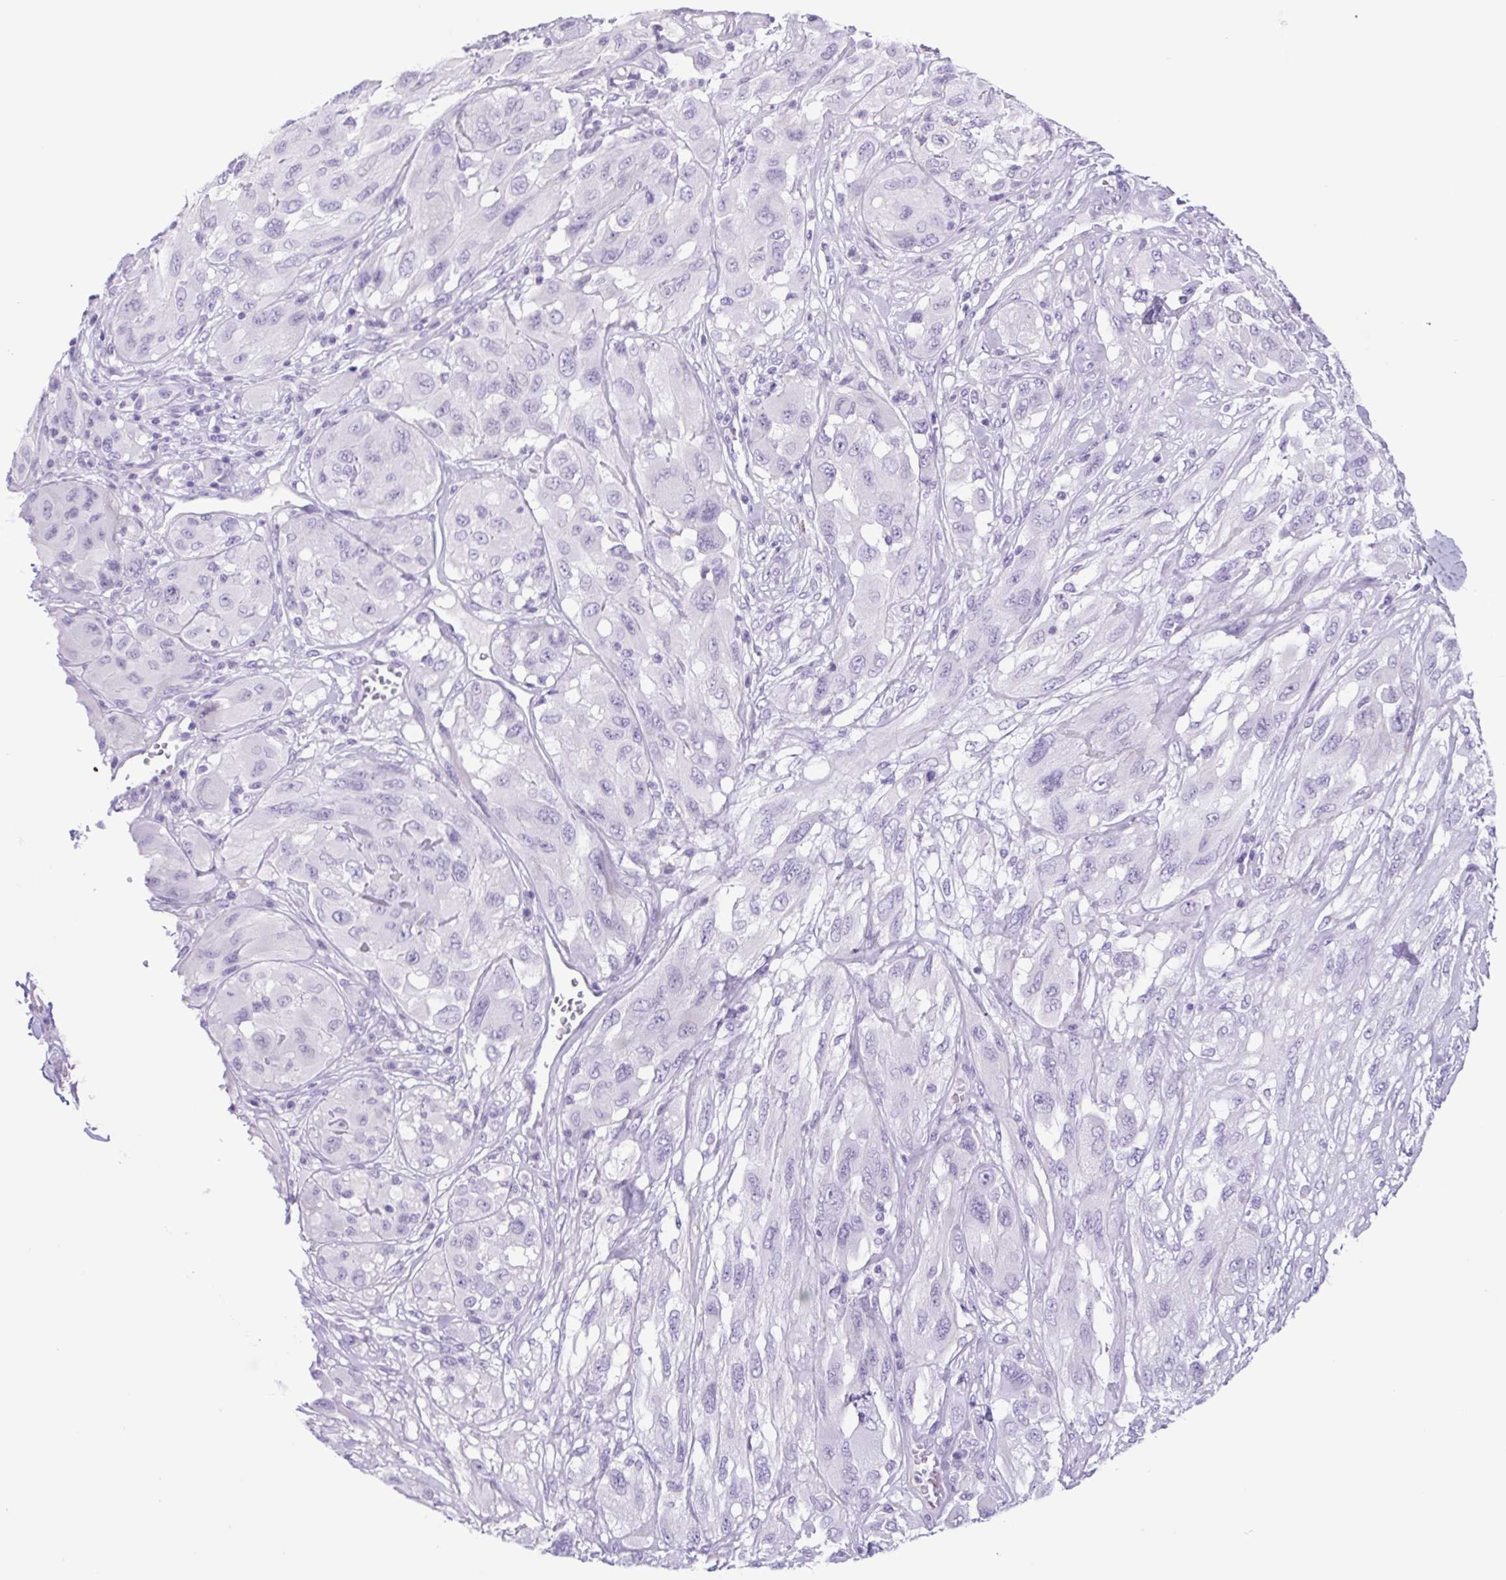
{"staining": {"intensity": "negative", "quantity": "none", "location": "none"}, "tissue": "melanoma", "cell_type": "Tumor cells", "image_type": "cancer", "snomed": [{"axis": "morphology", "description": "Malignant melanoma, NOS"}, {"axis": "topography", "description": "Skin"}], "caption": "This is a image of IHC staining of melanoma, which shows no positivity in tumor cells.", "gene": "CYP21A2", "patient": {"sex": "female", "age": 91}}